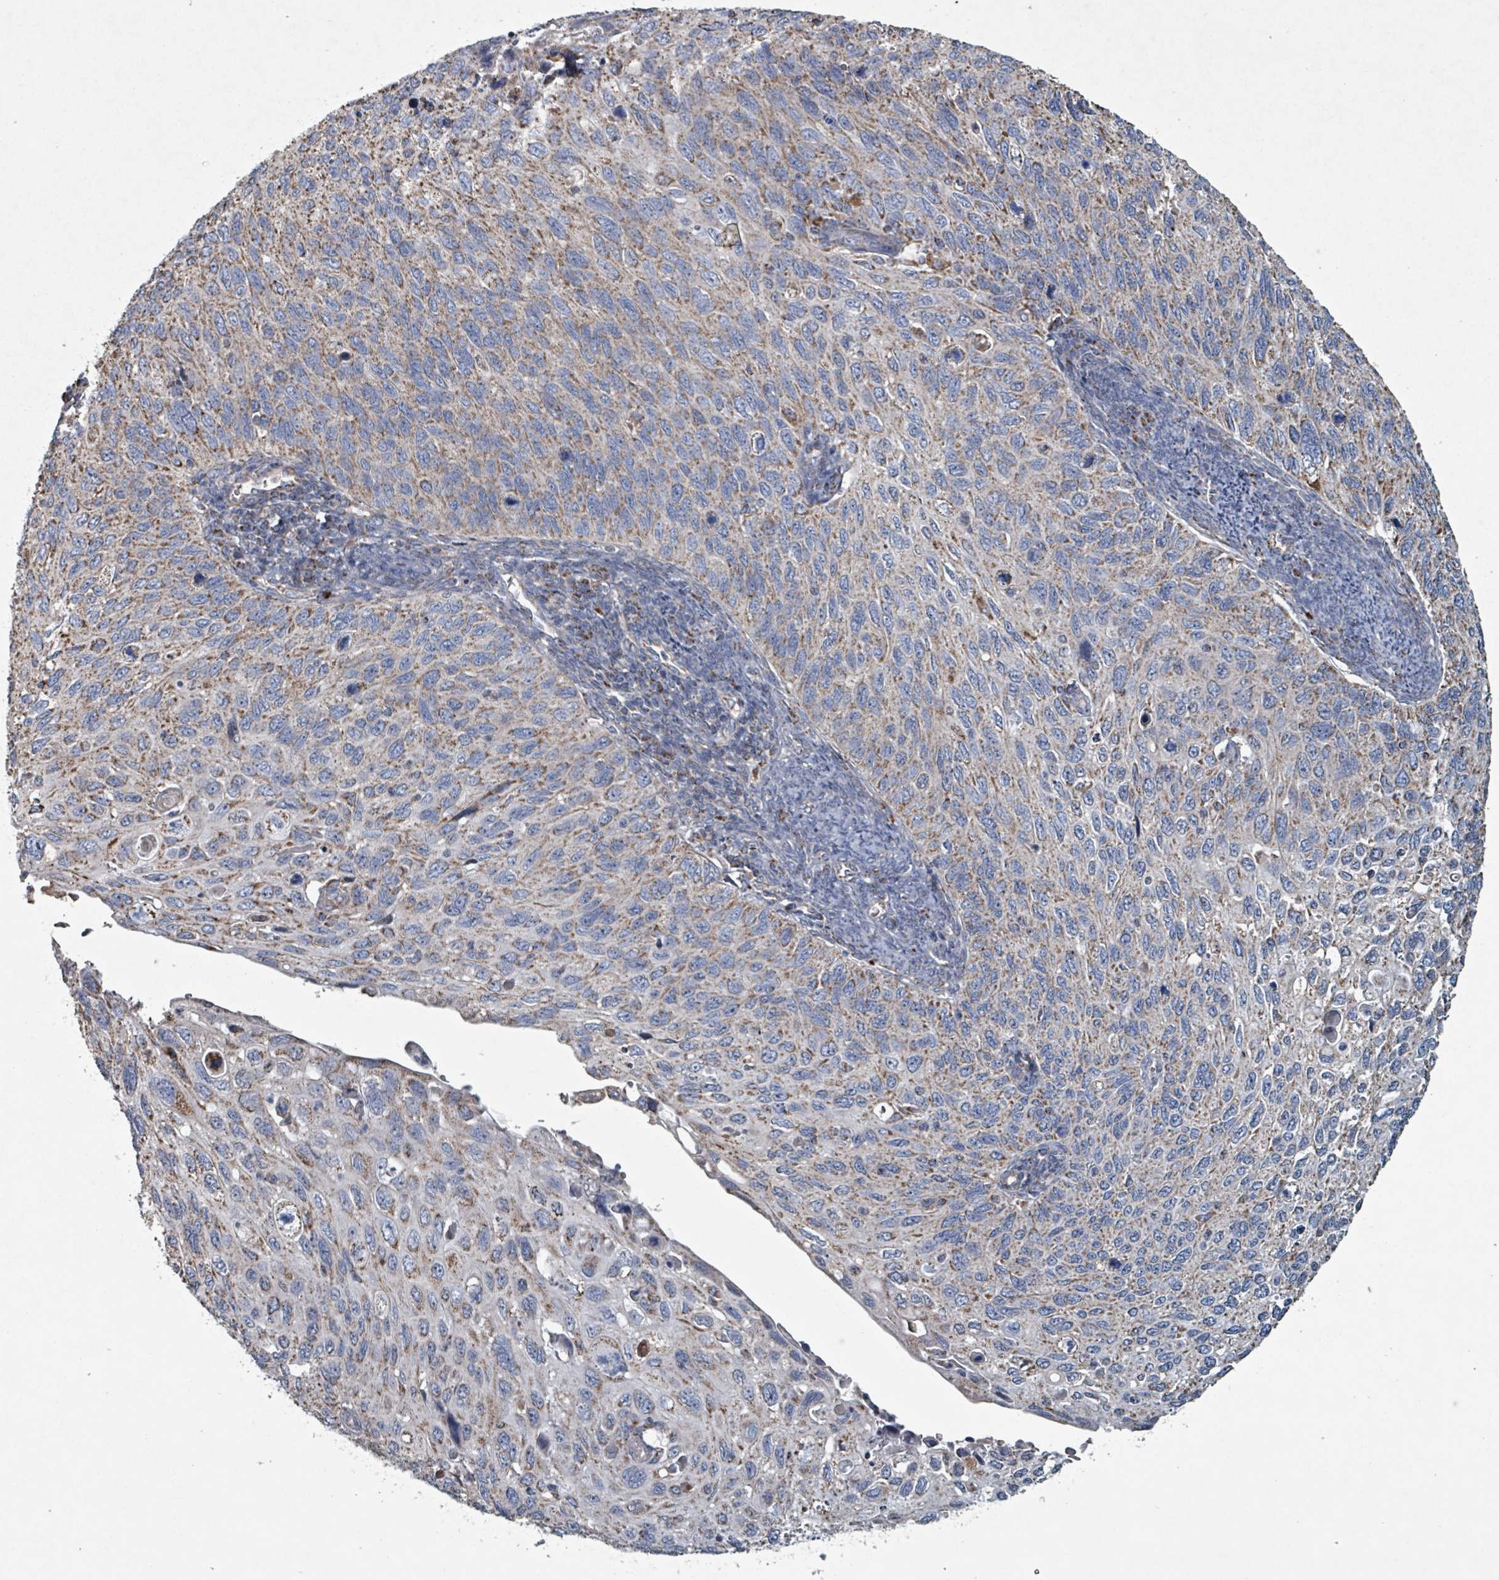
{"staining": {"intensity": "moderate", "quantity": "25%-75%", "location": "cytoplasmic/membranous"}, "tissue": "cervical cancer", "cell_type": "Tumor cells", "image_type": "cancer", "snomed": [{"axis": "morphology", "description": "Squamous cell carcinoma, NOS"}, {"axis": "topography", "description": "Cervix"}], "caption": "This photomicrograph displays cervical cancer (squamous cell carcinoma) stained with immunohistochemistry (IHC) to label a protein in brown. The cytoplasmic/membranous of tumor cells show moderate positivity for the protein. Nuclei are counter-stained blue.", "gene": "ABHD18", "patient": {"sex": "female", "age": 70}}